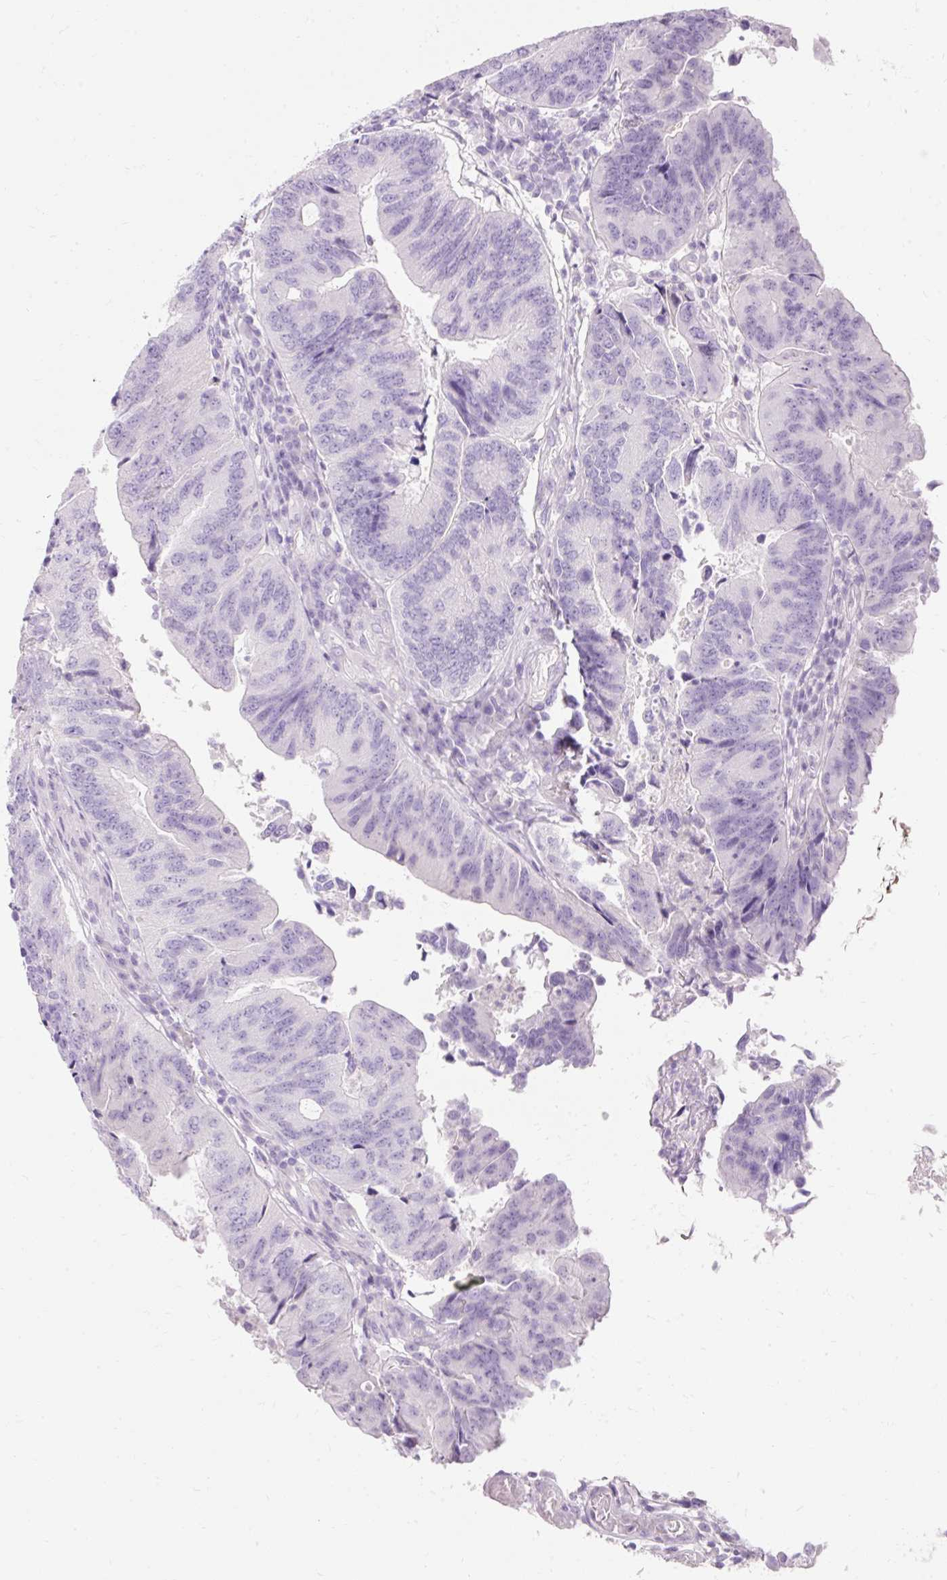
{"staining": {"intensity": "negative", "quantity": "none", "location": "none"}, "tissue": "colorectal cancer", "cell_type": "Tumor cells", "image_type": "cancer", "snomed": [{"axis": "morphology", "description": "Adenocarcinoma, NOS"}, {"axis": "topography", "description": "Colon"}], "caption": "This photomicrograph is of colorectal adenocarcinoma stained with immunohistochemistry (IHC) to label a protein in brown with the nuclei are counter-stained blue. There is no staining in tumor cells.", "gene": "TMEM213", "patient": {"sex": "female", "age": 67}}